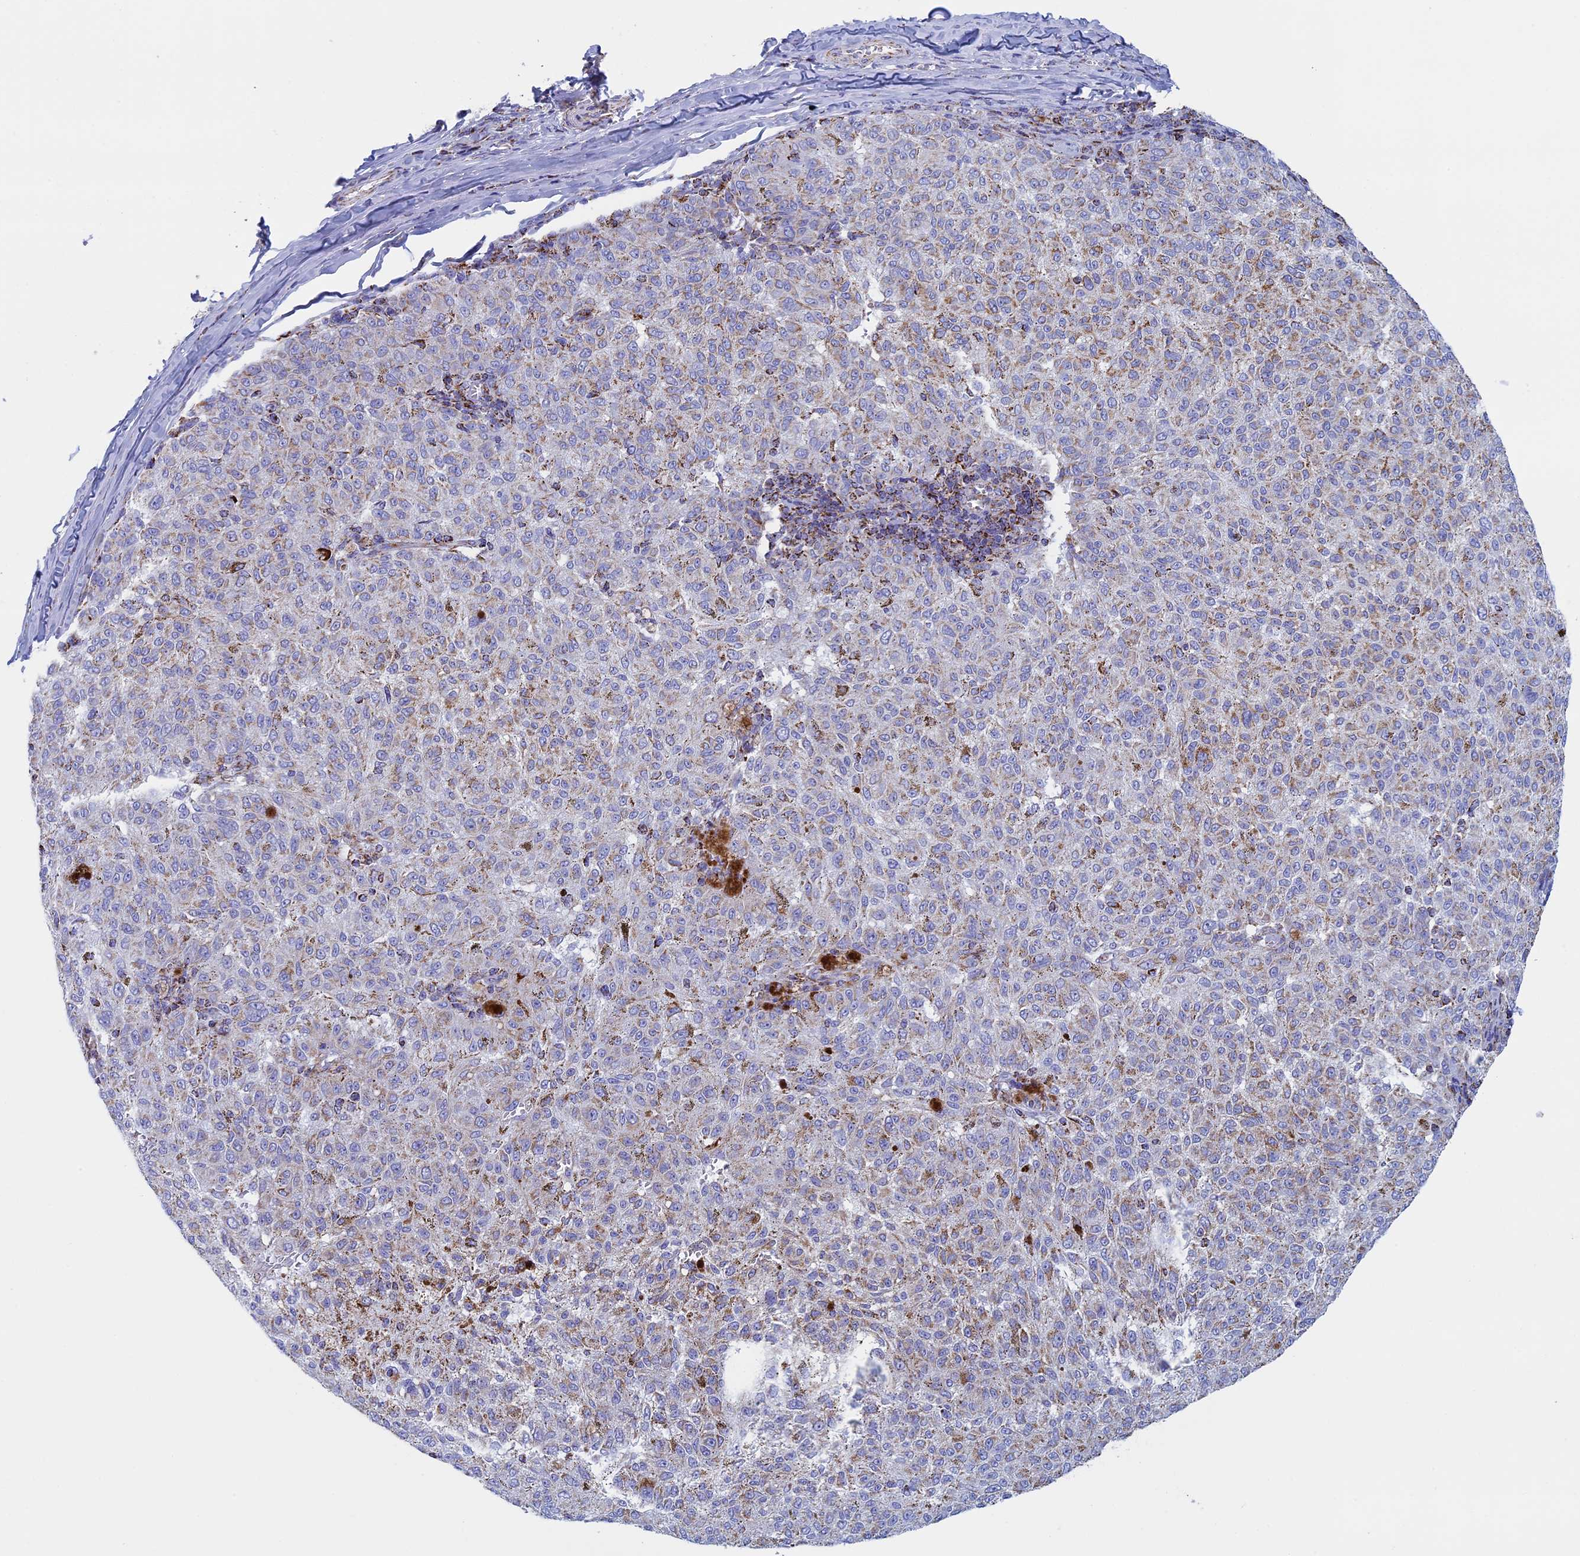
{"staining": {"intensity": "weak", "quantity": "25%-75%", "location": "cytoplasmic/membranous"}, "tissue": "melanoma", "cell_type": "Tumor cells", "image_type": "cancer", "snomed": [{"axis": "morphology", "description": "Malignant melanoma, NOS"}, {"axis": "topography", "description": "Skin"}], "caption": "This photomicrograph displays IHC staining of melanoma, with low weak cytoplasmic/membranous staining in about 25%-75% of tumor cells.", "gene": "UQCRFS1", "patient": {"sex": "female", "age": 72}}